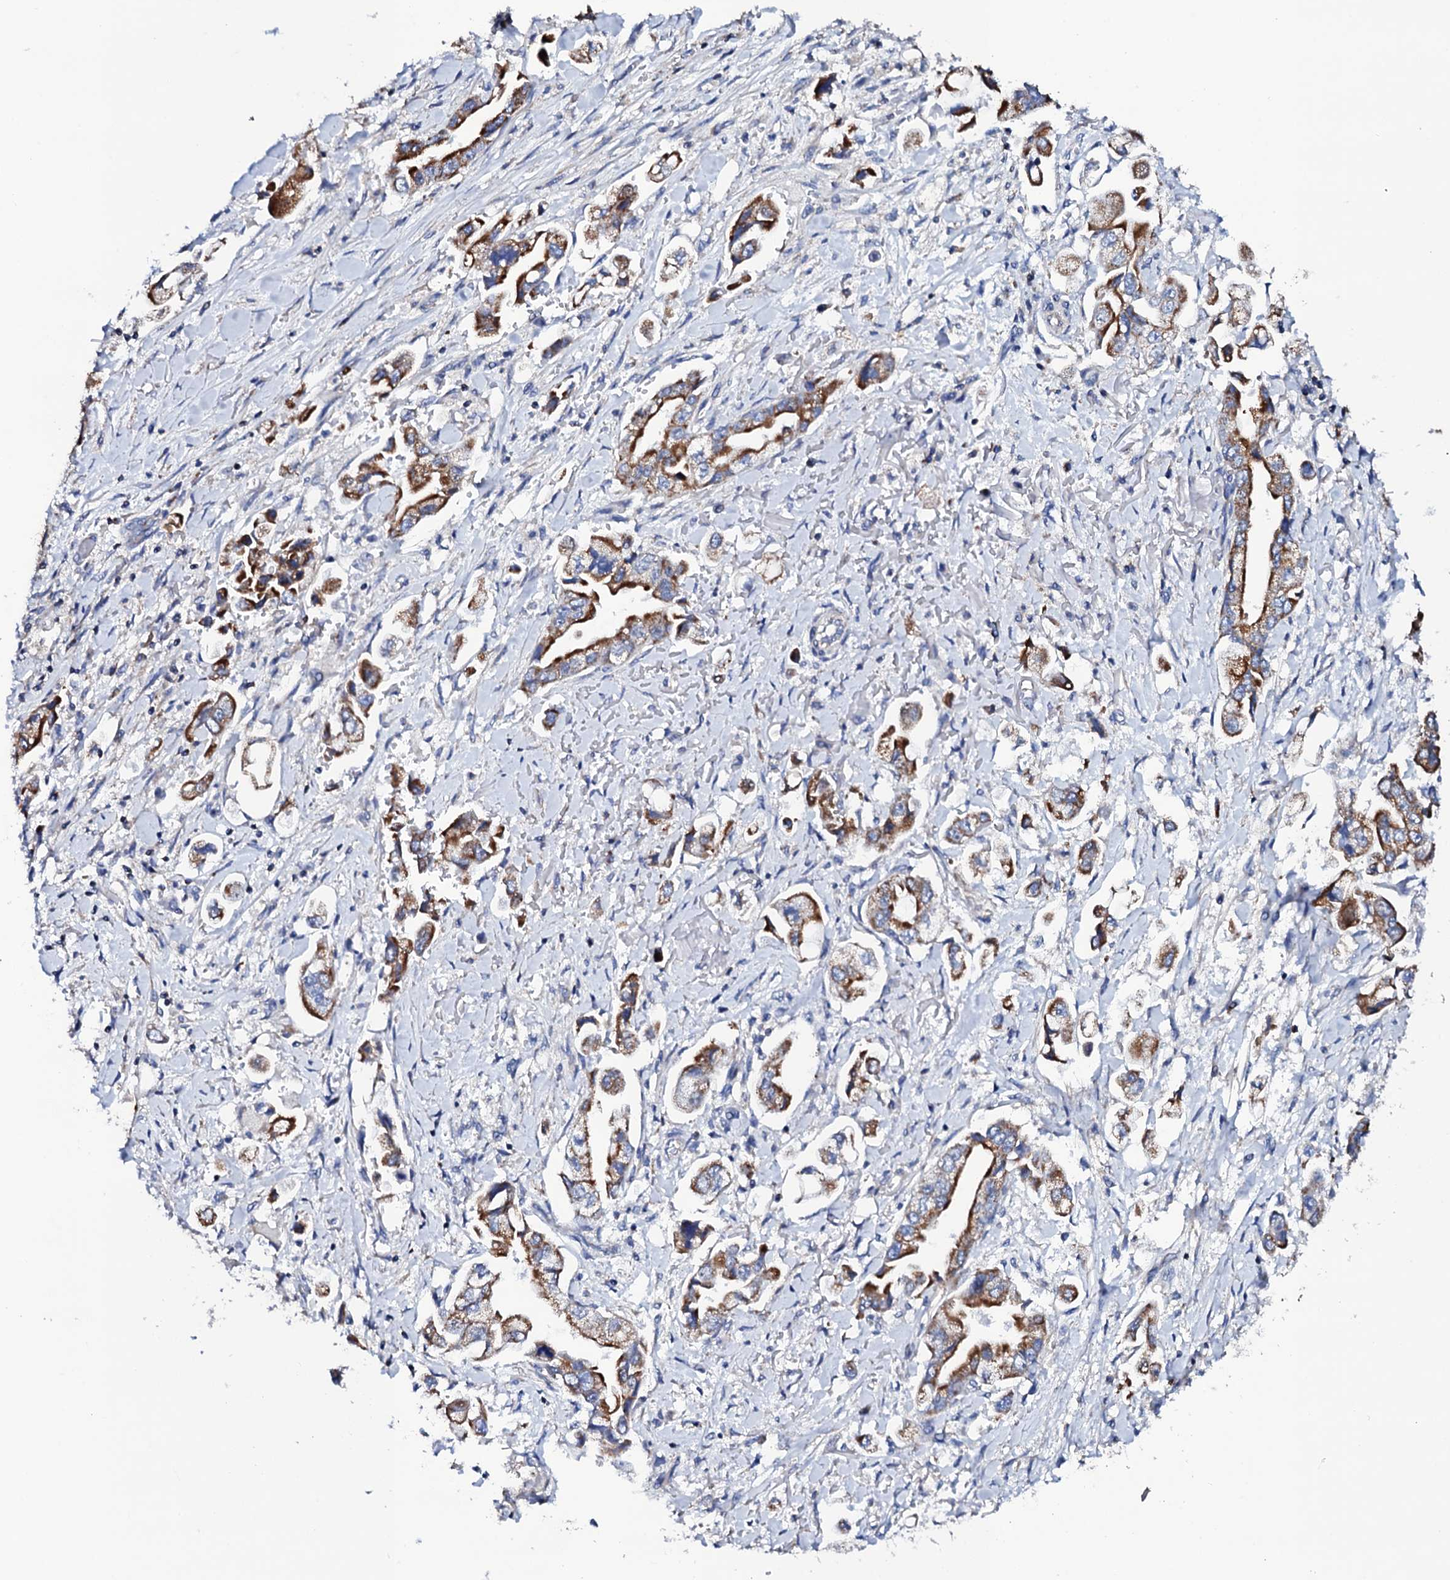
{"staining": {"intensity": "moderate", "quantity": ">75%", "location": "cytoplasmic/membranous"}, "tissue": "stomach cancer", "cell_type": "Tumor cells", "image_type": "cancer", "snomed": [{"axis": "morphology", "description": "Adenocarcinoma, NOS"}, {"axis": "topography", "description": "Stomach"}], "caption": "The image displays immunohistochemical staining of stomach adenocarcinoma. There is moderate cytoplasmic/membranous positivity is seen in approximately >75% of tumor cells.", "gene": "TCAF2", "patient": {"sex": "male", "age": 62}}